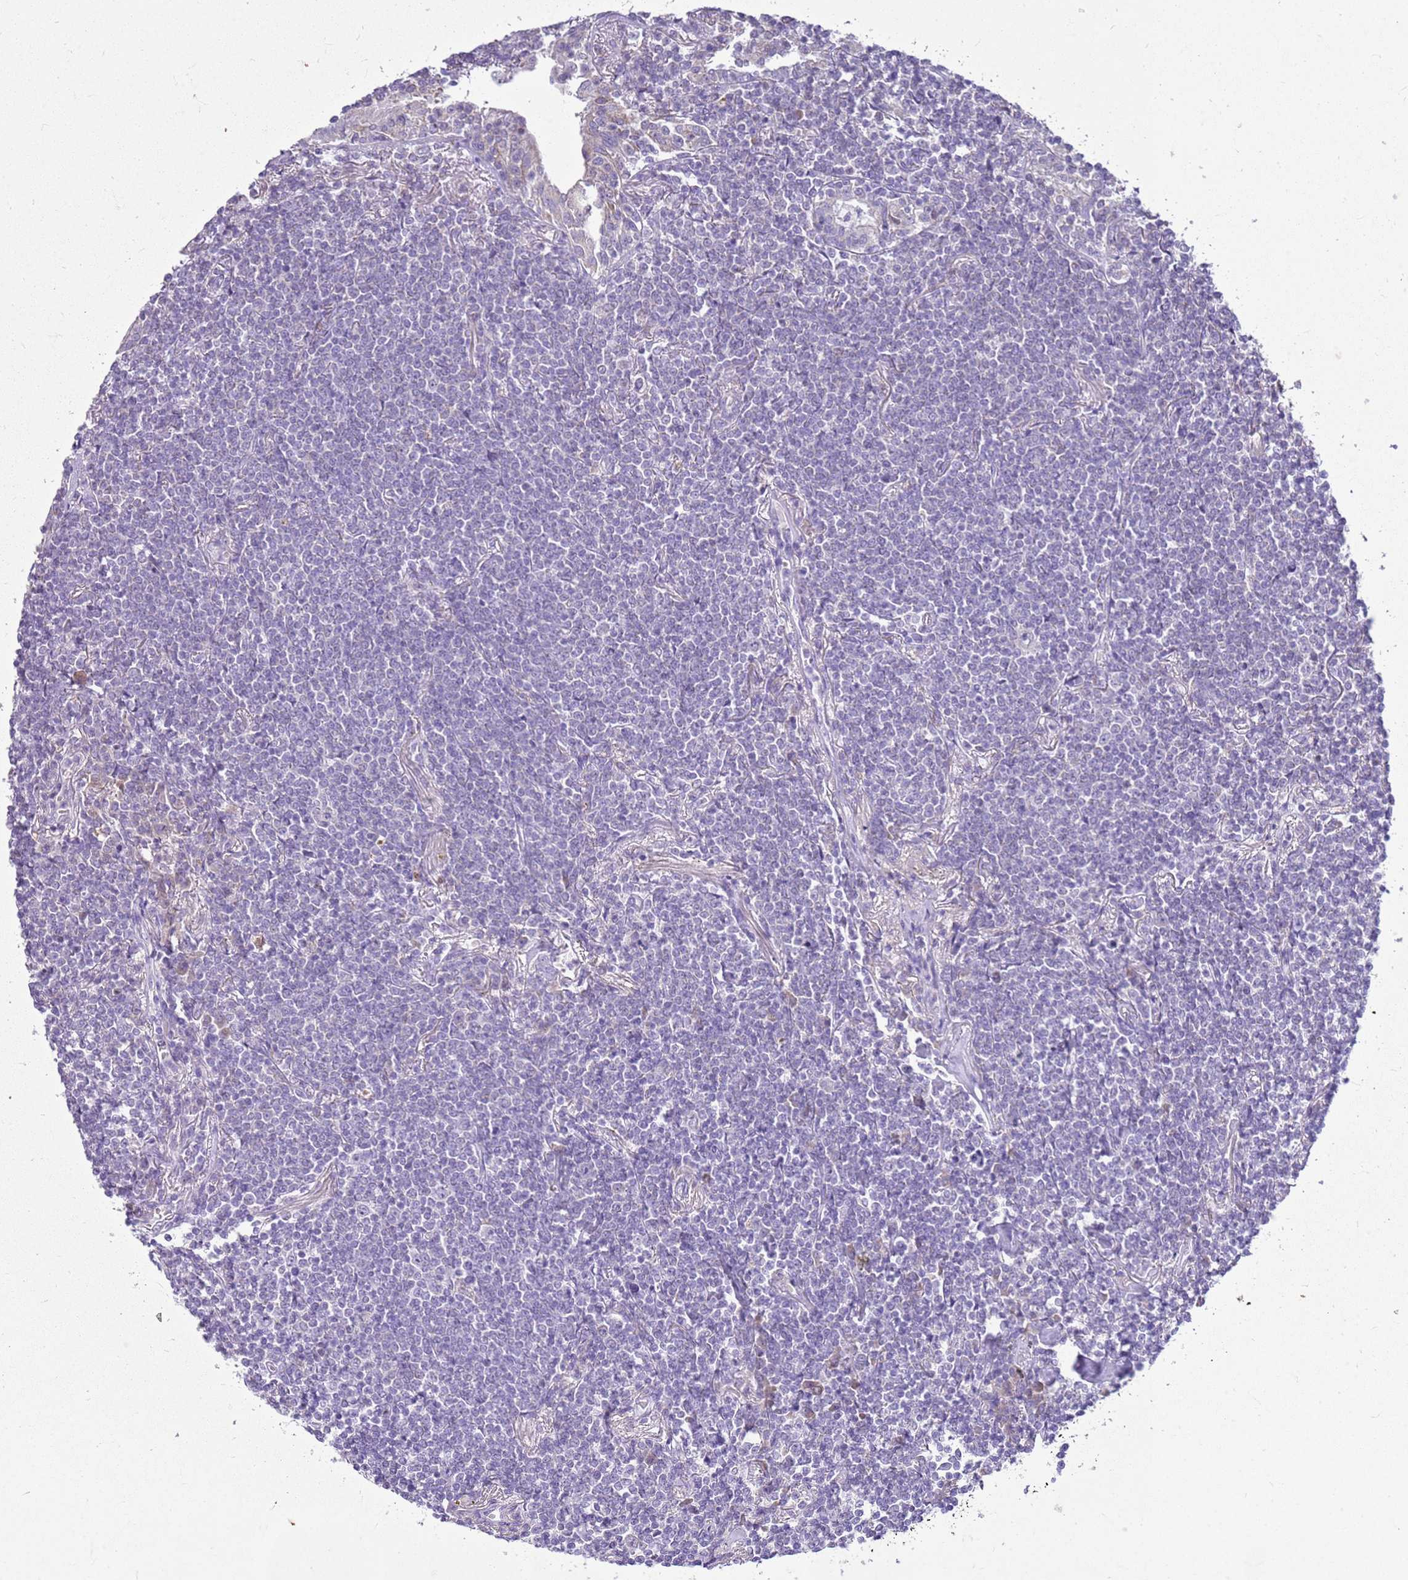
{"staining": {"intensity": "negative", "quantity": "none", "location": "none"}, "tissue": "lymphoma", "cell_type": "Tumor cells", "image_type": "cancer", "snomed": [{"axis": "morphology", "description": "Malignant lymphoma, non-Hodgkin's type, Low grade"}, {"axis": "topography", "description": "Lung"}], "caption": "Tumor cells show no significant protein staining in malignant lymphoma, non-Hodgkin's type (low-grade).", "gene": "FABP2", "patient": {"sex": "female", "age": 71}}